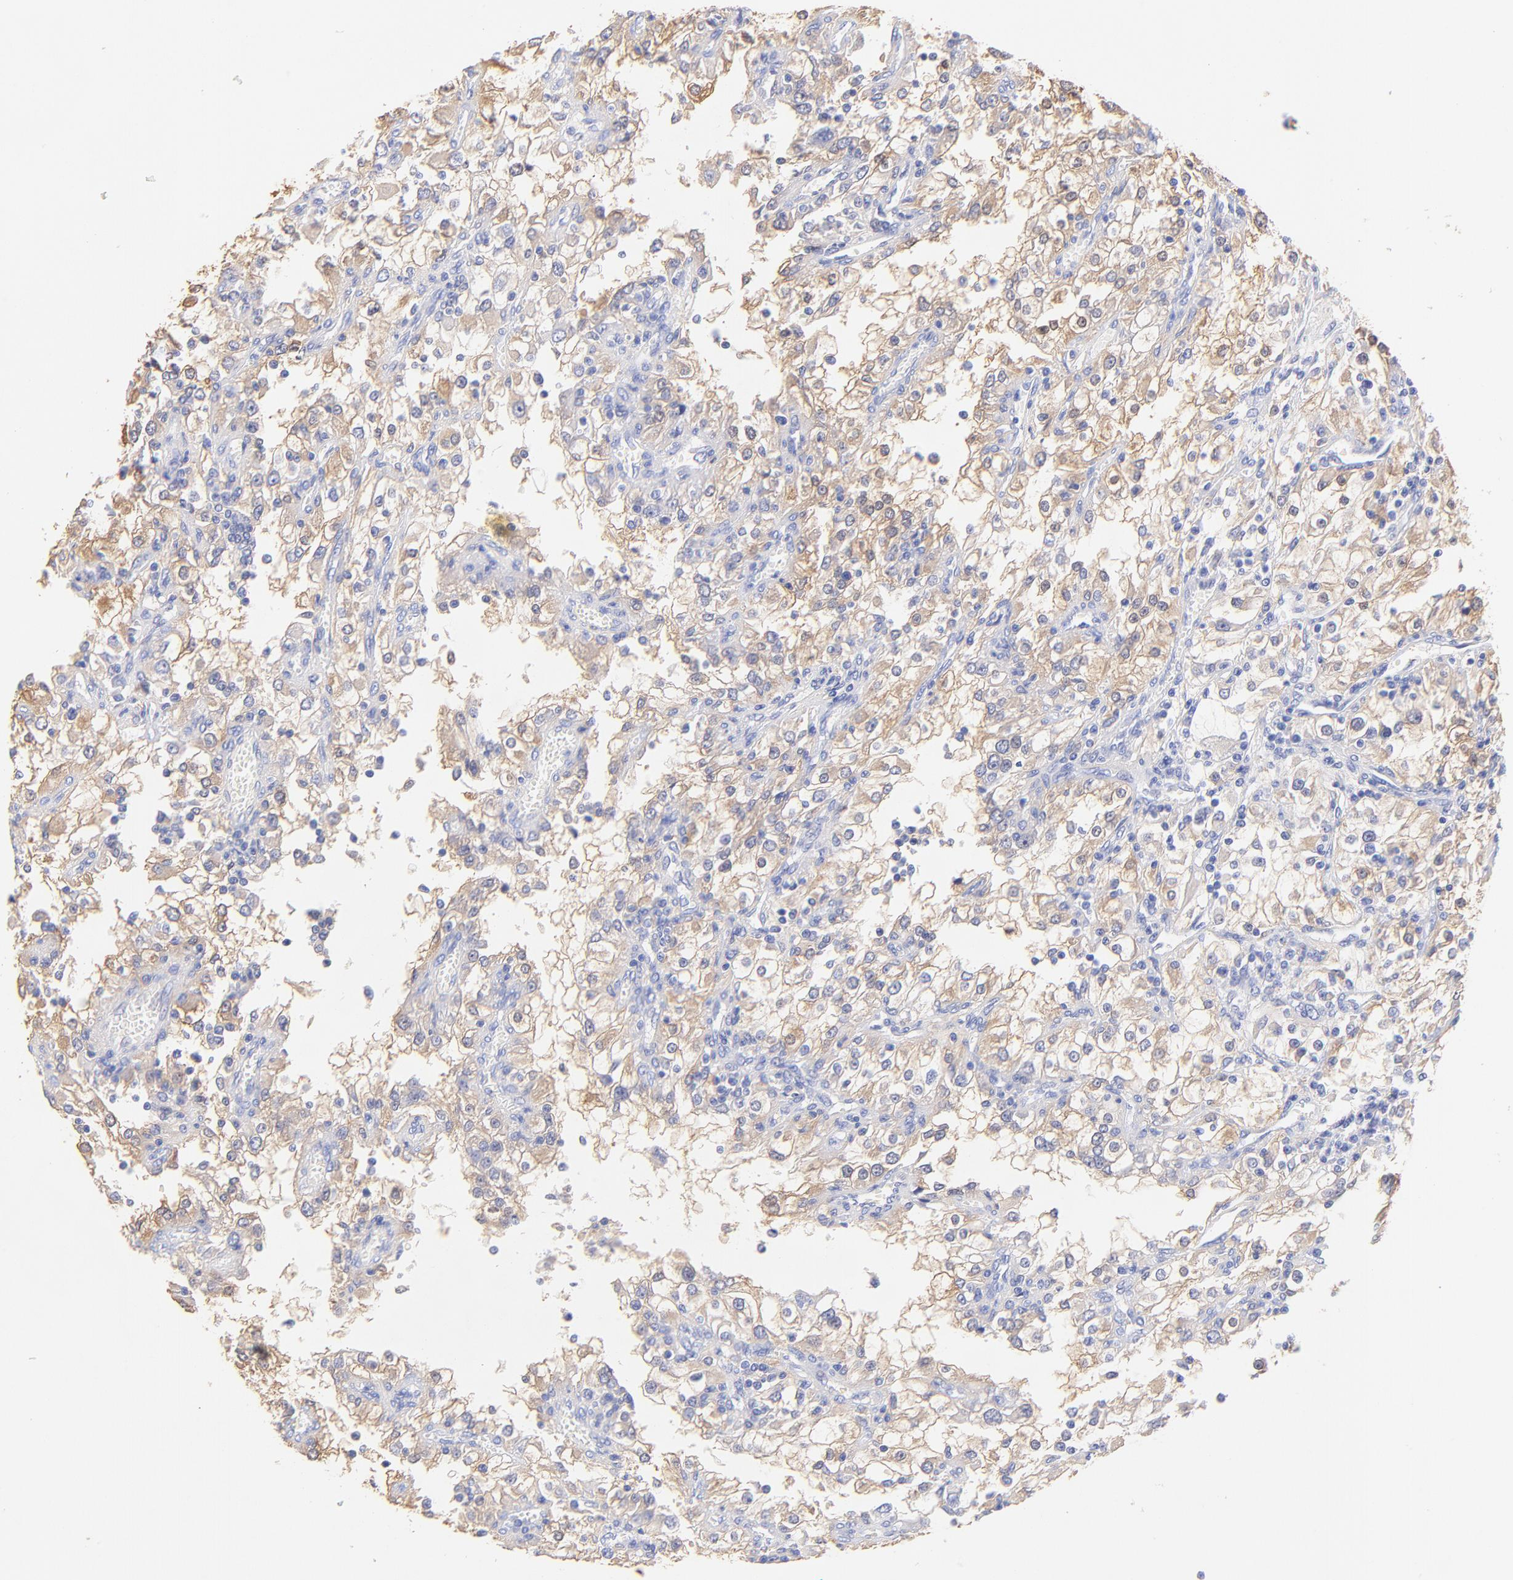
{"staining": {"intensity": "weak", "quantity": ">75%", "location": "cytoplasmic/membranous"}, "tissue": "renal cancer", "cell_type": "Tumor cells", "image_type": "cancer", "snomed": [{"axis": "morphology", "description": "Adenocarcinoma, NOS"}, {"axis": "topography", "description": "Kidney"}], "caption": "Immunohistochemistry (IHC) histopathology image of renal adenocarcinoma stained for a protein (brown), which exhibits low levels of weak cytoplasmic/membranous staining in approximately >75% of tumor cells.", "gene": "ALDH1A1", "patient": {"sex": "female", "age": 52}}